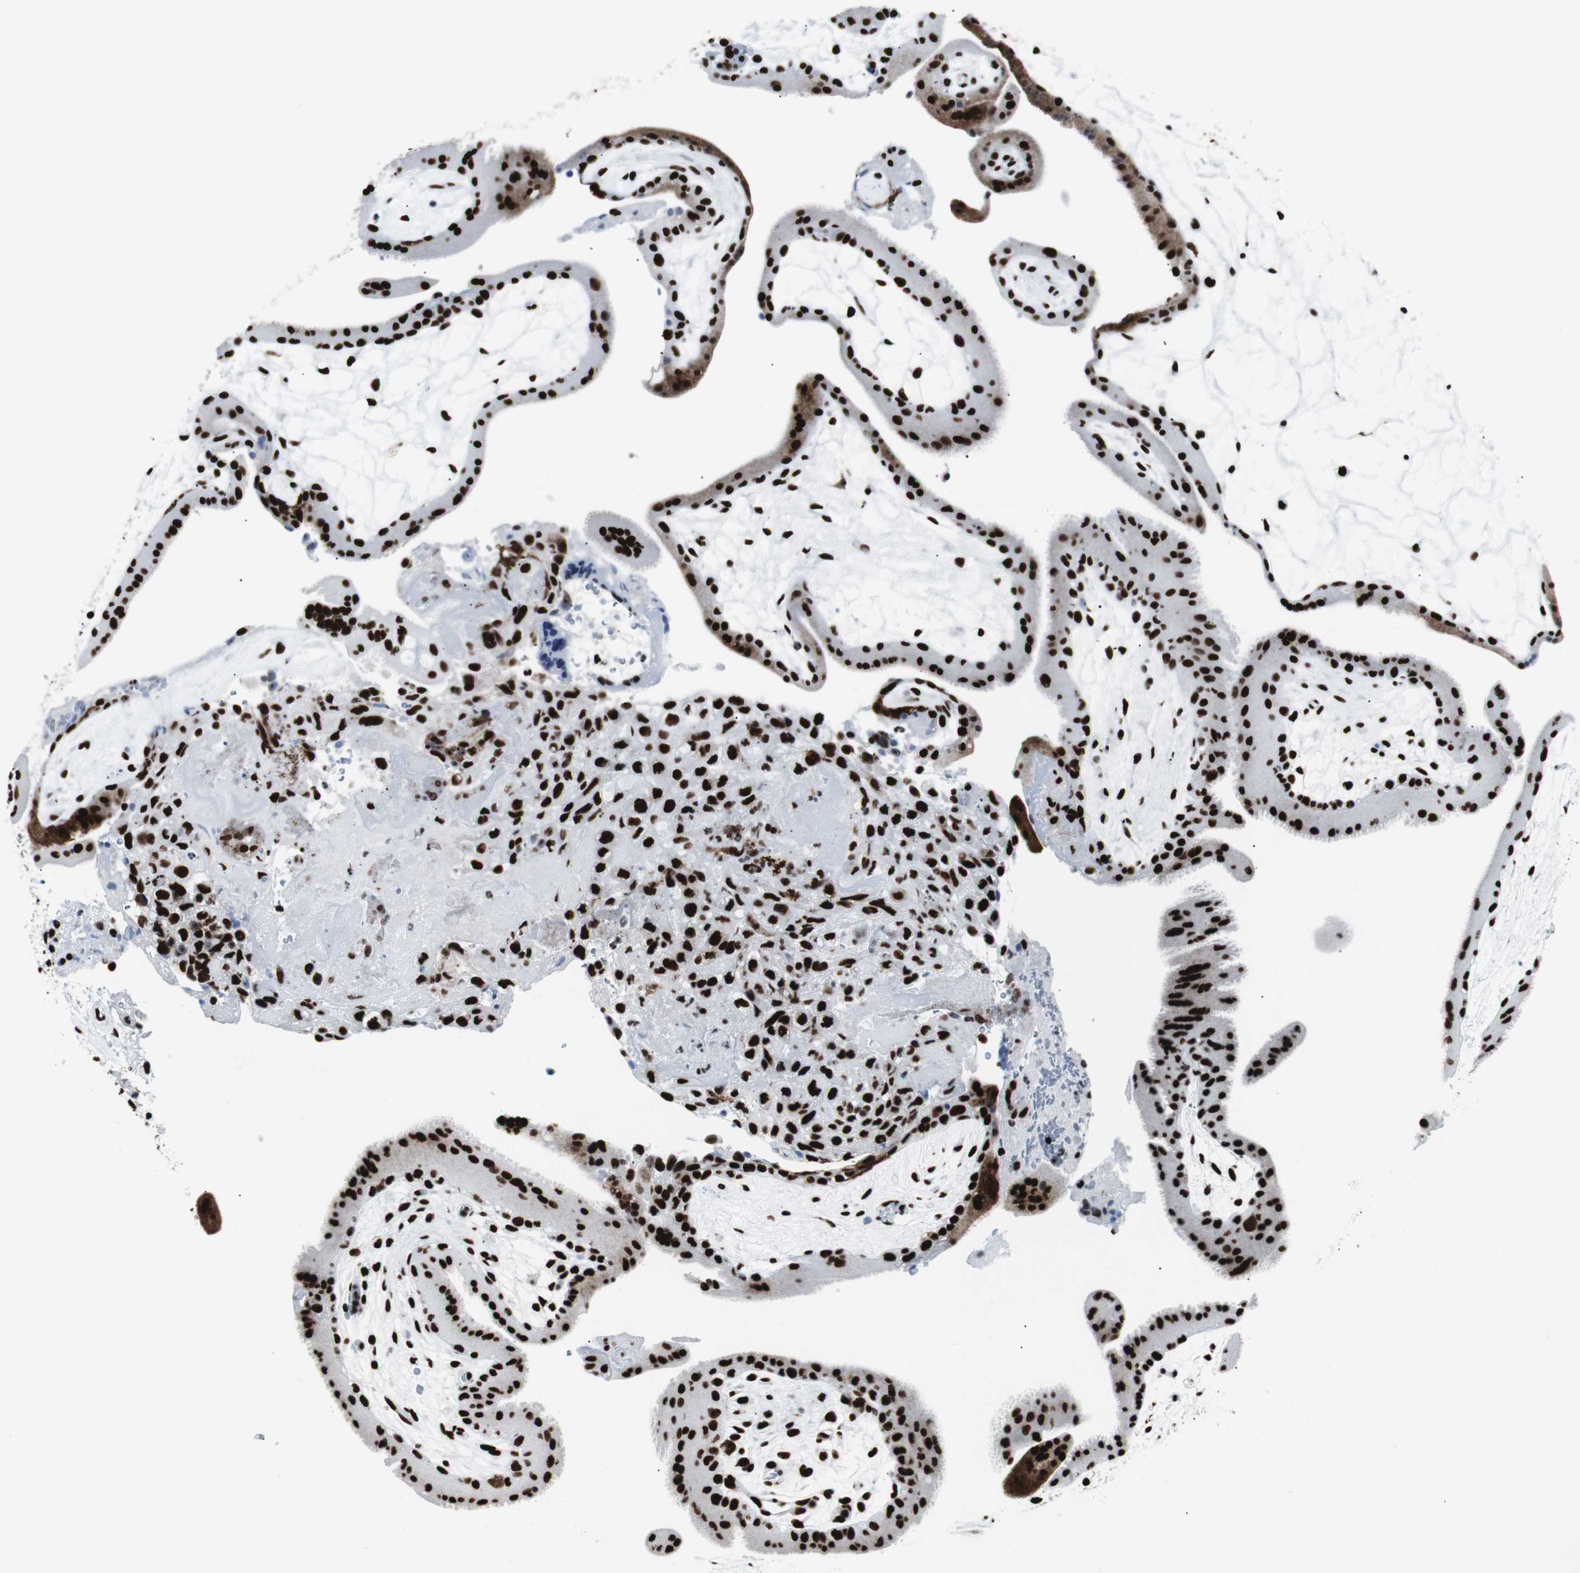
{"staining": {"intensity": "strong", "quantity": ">75%", "location": "nuclear"}, "tissue": "placenta", "cell_type": "Decidual cells", "image_type": "normal", "snomed": [{"axis": "morphology", "description": "Normal tissue, NOS"}, {"axis": "topography", "description": "Placenta"}], "caption": "Protein staining of benign placenta shows strong nuclear expression in approximately >75% of decidual cells. Using DAB (brown) and hematoxylin (blue) stains, captured at high magnification using brightfield microscopy.", "gene": "NCL", "patient": {"sex": "female", "age": 19}}